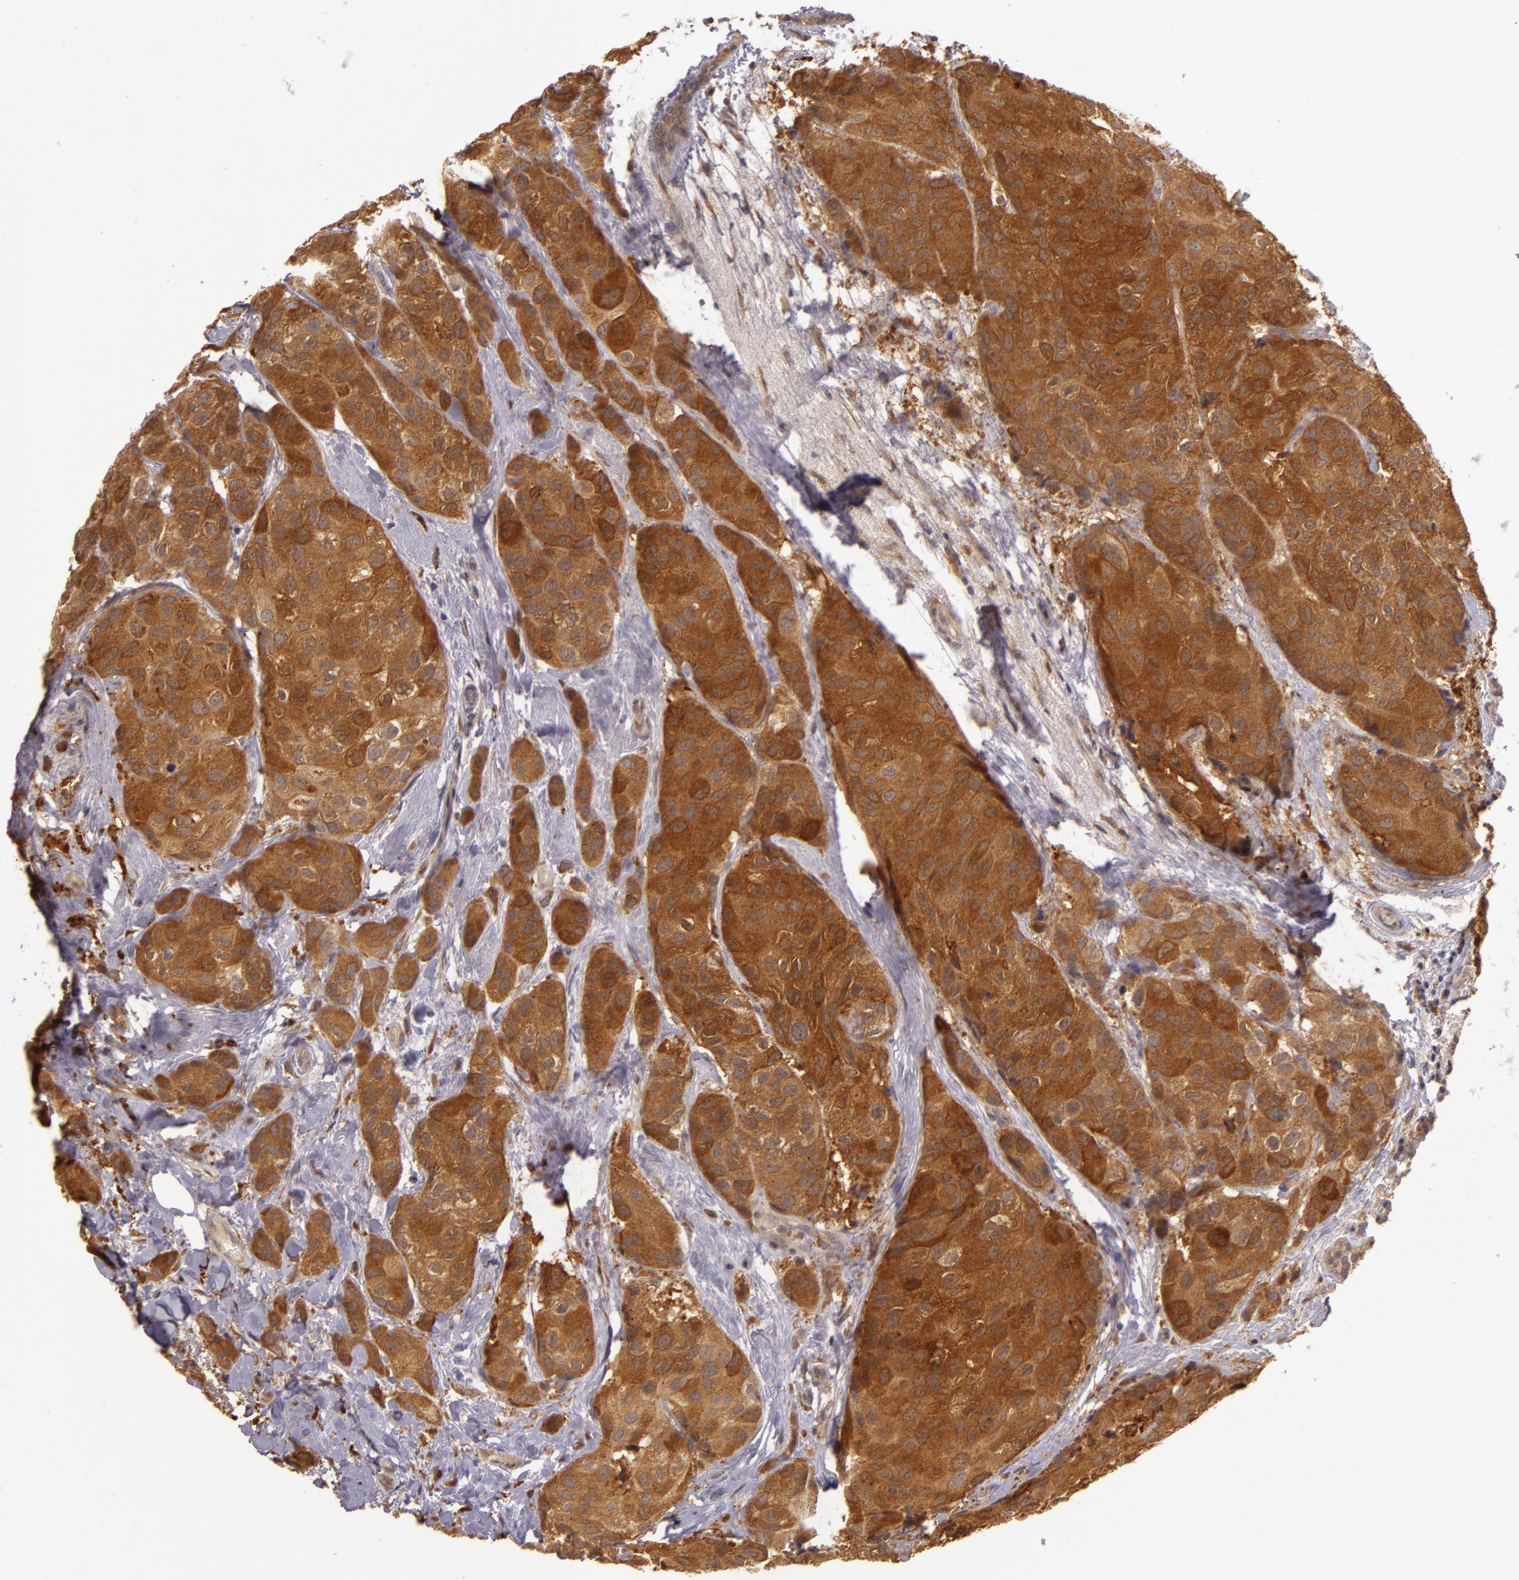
{"staining": {"intensity": "strong", "quantity": ">75%", "location": "cytoplasmic/membranous"}, "tissue": "breast cancer", "cell_type": "Tumor cells", "image_type": "cancer", "snomed": [{"axis": "morphology", "description": "Duct carcinoma"}, {"axis": "topography", "description": "Breast"}], "caption": "Breast cancer stained with a protein marker shows strong staining in tumor cells.", "gene": "PPP1R3F", "patient": {"sex": "female", "age": 68}}